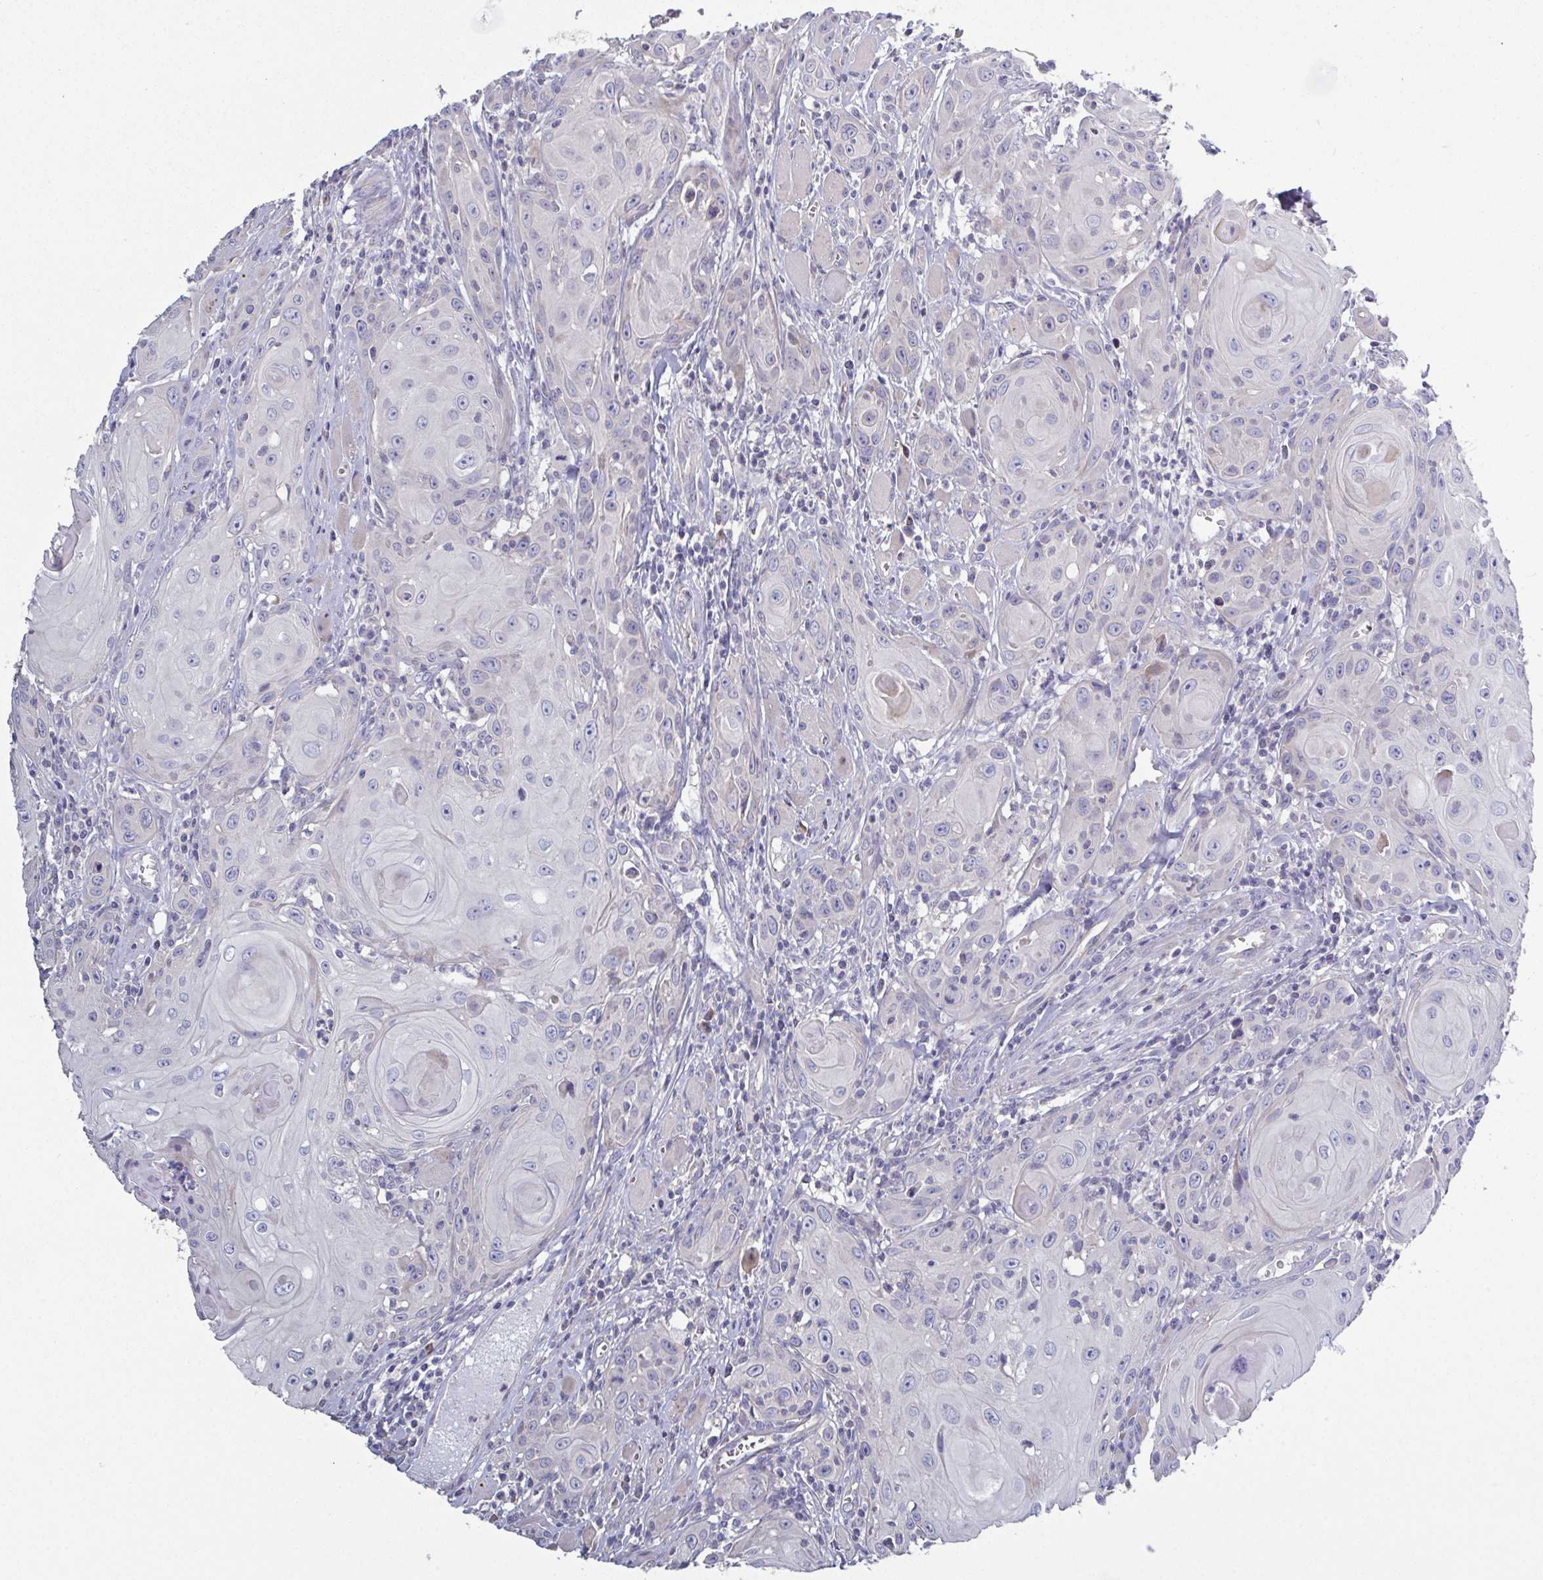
{"staining": {"intensity": "negative", "quantity": "none", "location": "none"}, "tissue": "head and neck cancer", "cell_type": "Tumor cells", "image_type": "cancer", "snomed": [{"axis": "morphology", "description": "Squamous cell carcinoma, NOS"}, {"axis": "topography", "description": "Head-Neck"}], "caption": "DAB (3,3'-diaminobenzidine) immunohistochemical staining of human head and neck cancer (squamous cell carcinoma) displays no significant expression in tumor cells.", "gene": "GLDC", "patient": {"sex": "female", "age": 80}}